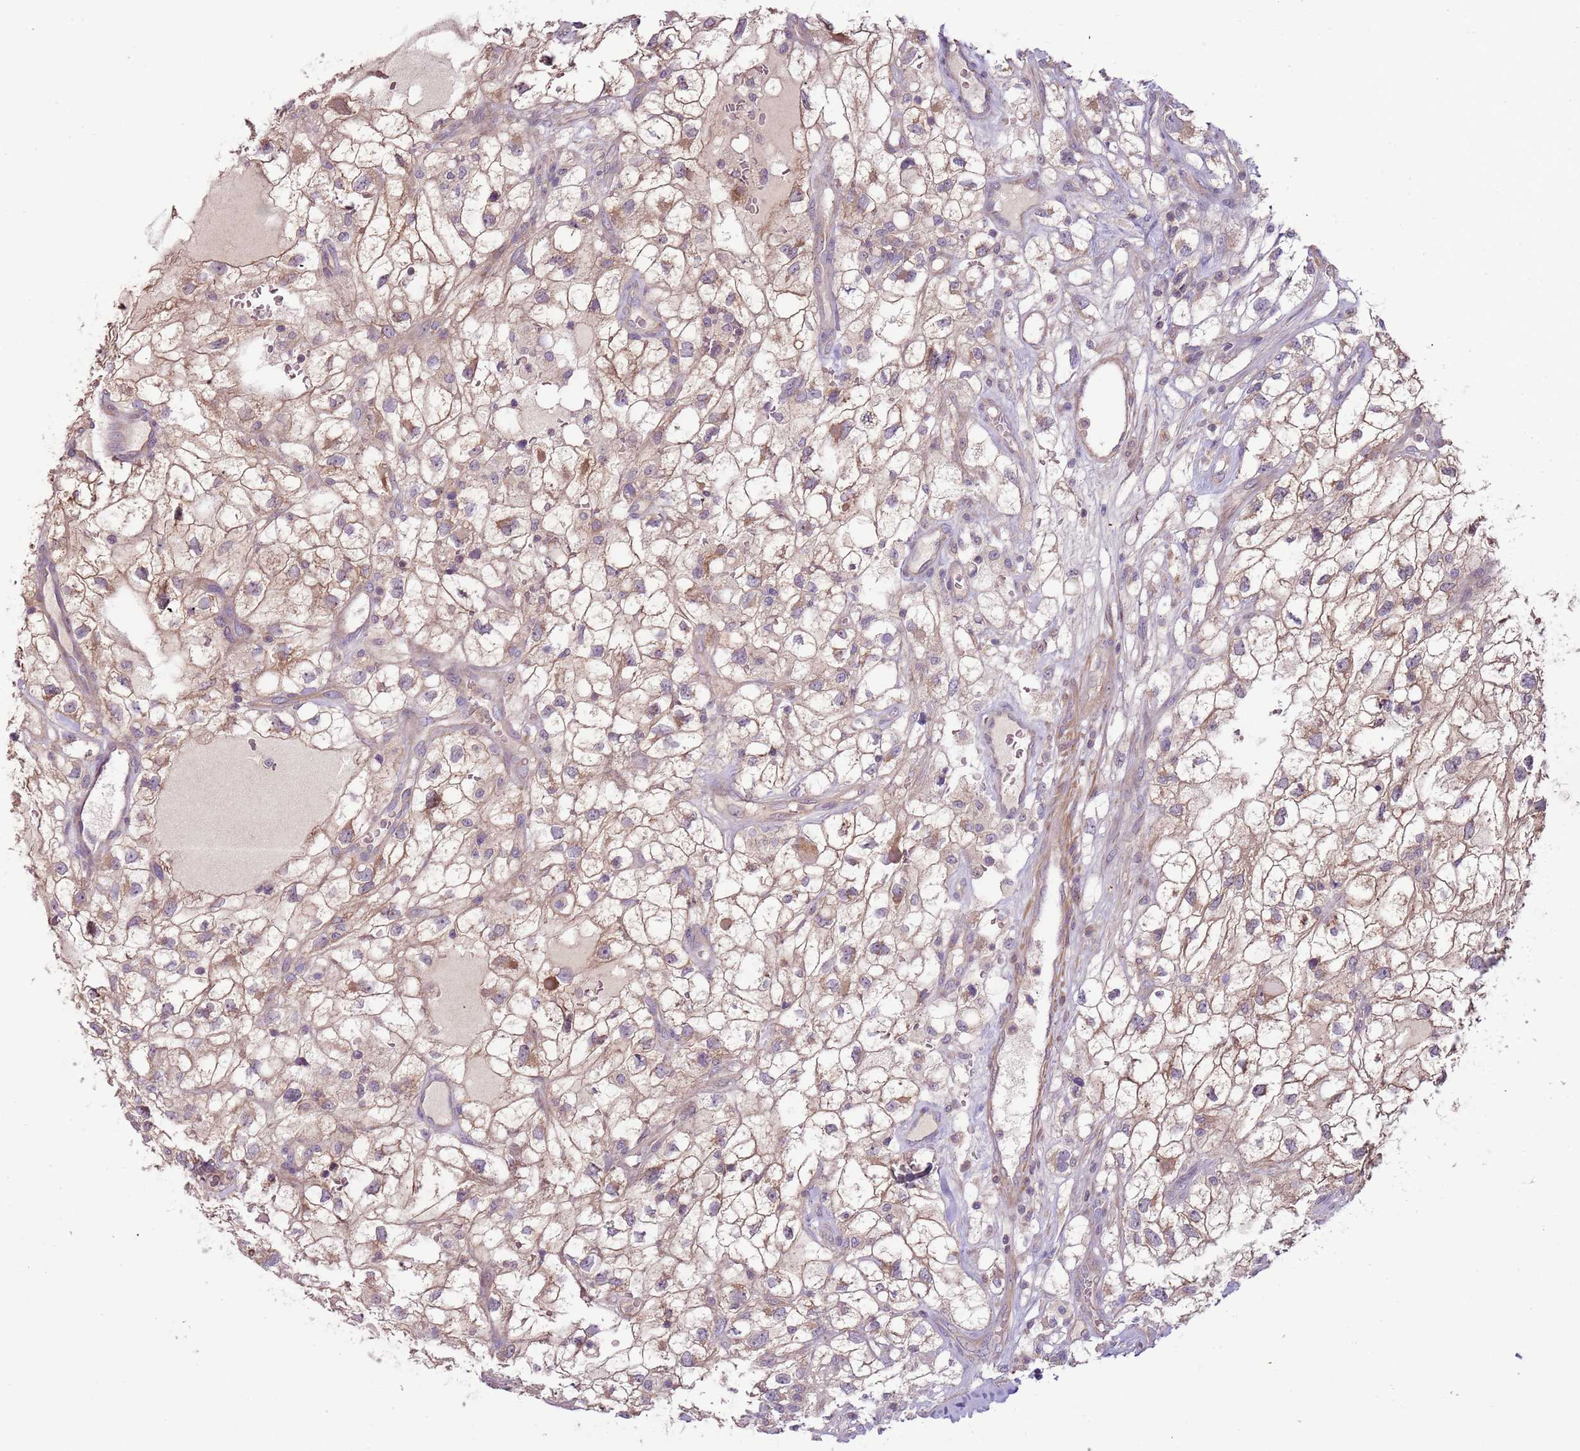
{"staining": {"intensity": "weak", "quantity": ">75%", "location": "cytoplasmic/membranous"}, "tissue": "renal cancer", "cell_type": "Tumor cells", "image_type": "cancer", "snomed": [{"axis": "morphology", "description": "Adenocarcinoma, NOS"}, {"axis": "topography", "description": "Kidney"}], "caption": "Renal adenocarcinoma stained with immunohistochemistry (IHC) shows weak cytoplasmic/membranous positivity in approximately >75% of tumor cells.", "gene": "DTD2", "patient": {"sex": "male", "age": 59}}